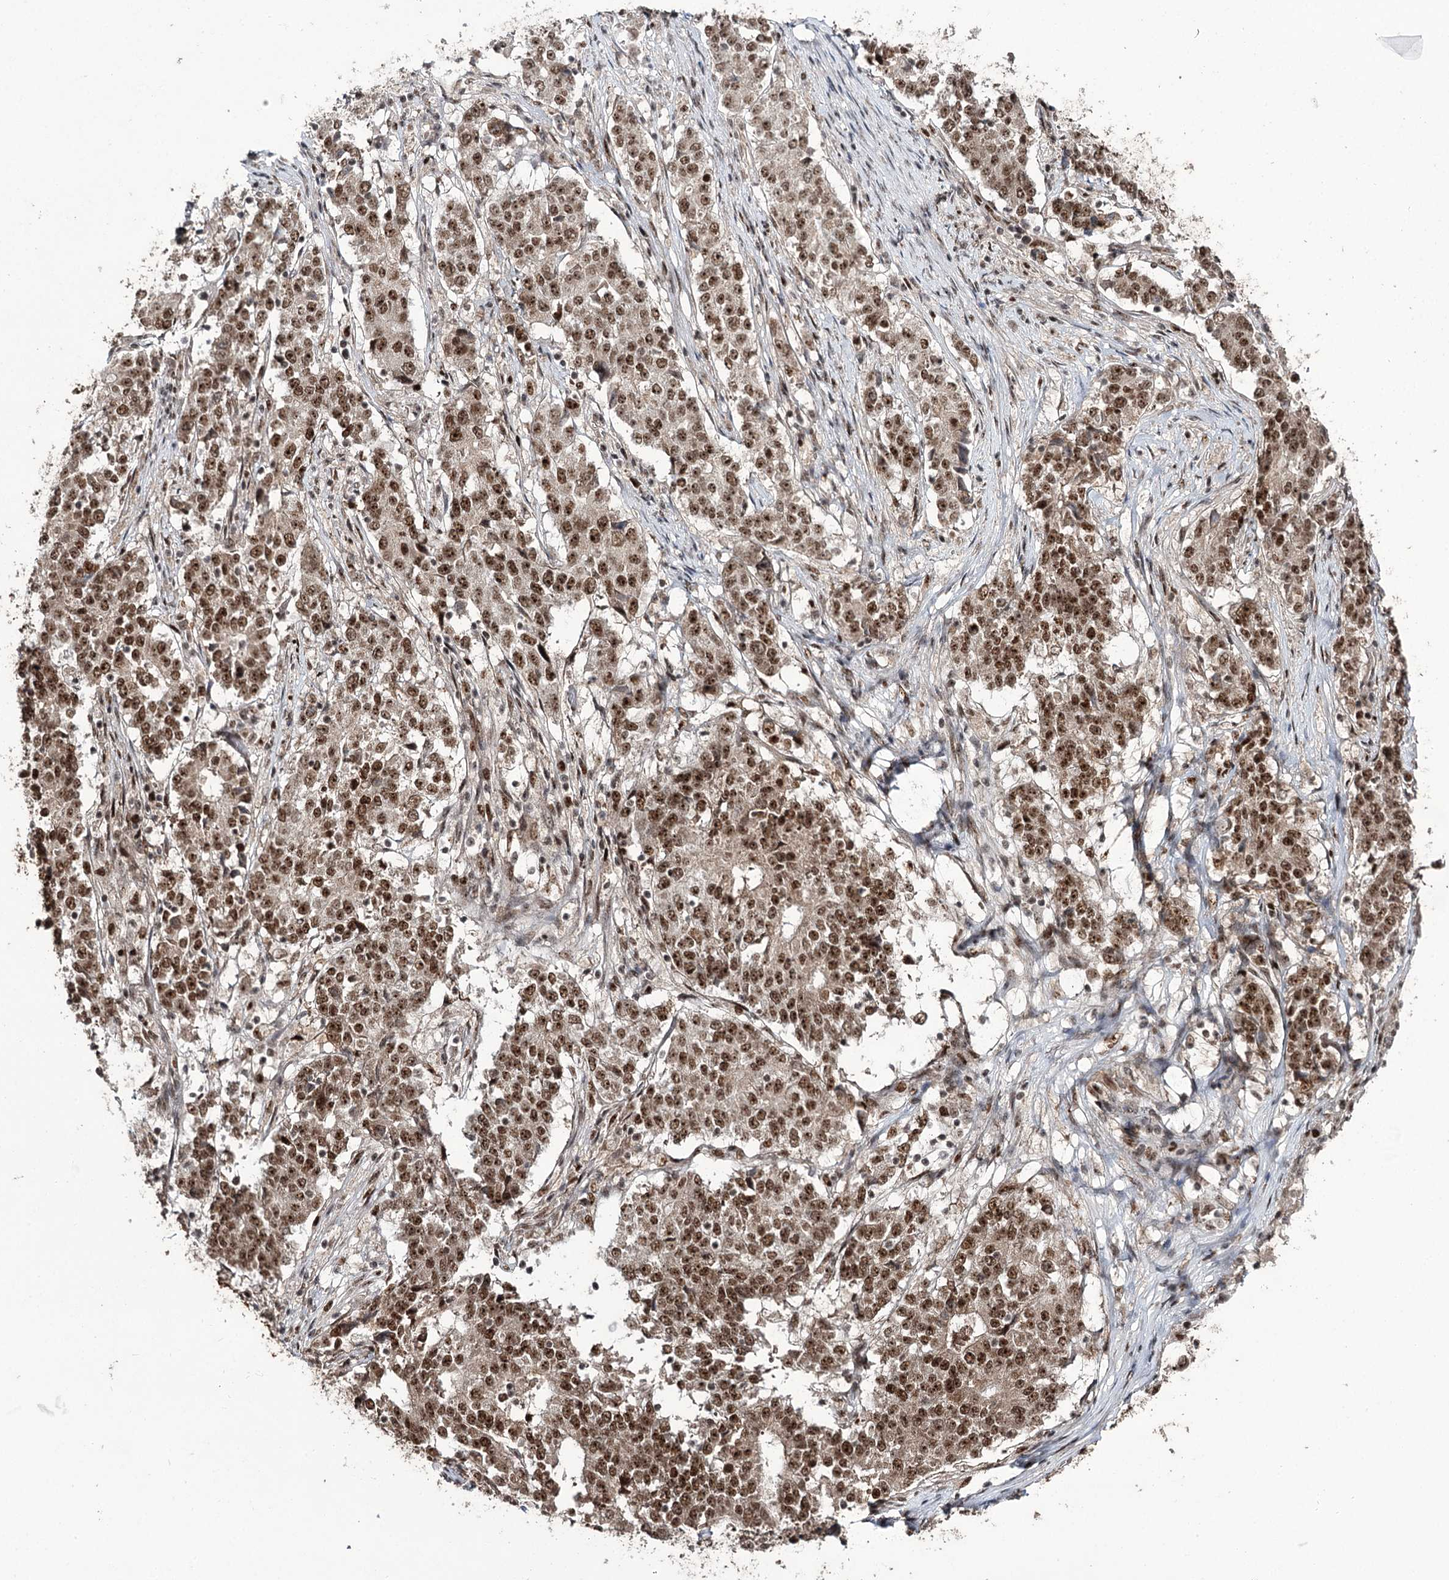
{"staining": {"intensity": "moderate", "quantity": ">75%", "location": "nuclear"}, "tissue": "stomach cancer", "cell_type": "Tumor cells", "image_type": "cancer", "snomed": [{"axis": "morphology", "description": "Adenocarcinoma, NOS"}, {"axis": "topography", "description": "Stomach"}], "caption": "Immunohistochemical staining of stomach adenocarcinoma displays medium levels of moderate nuclear protein expression in approximately >75% of tumor cells.", "gene": "ERCC3", "patient": {"sex": "male", "age": 59}}